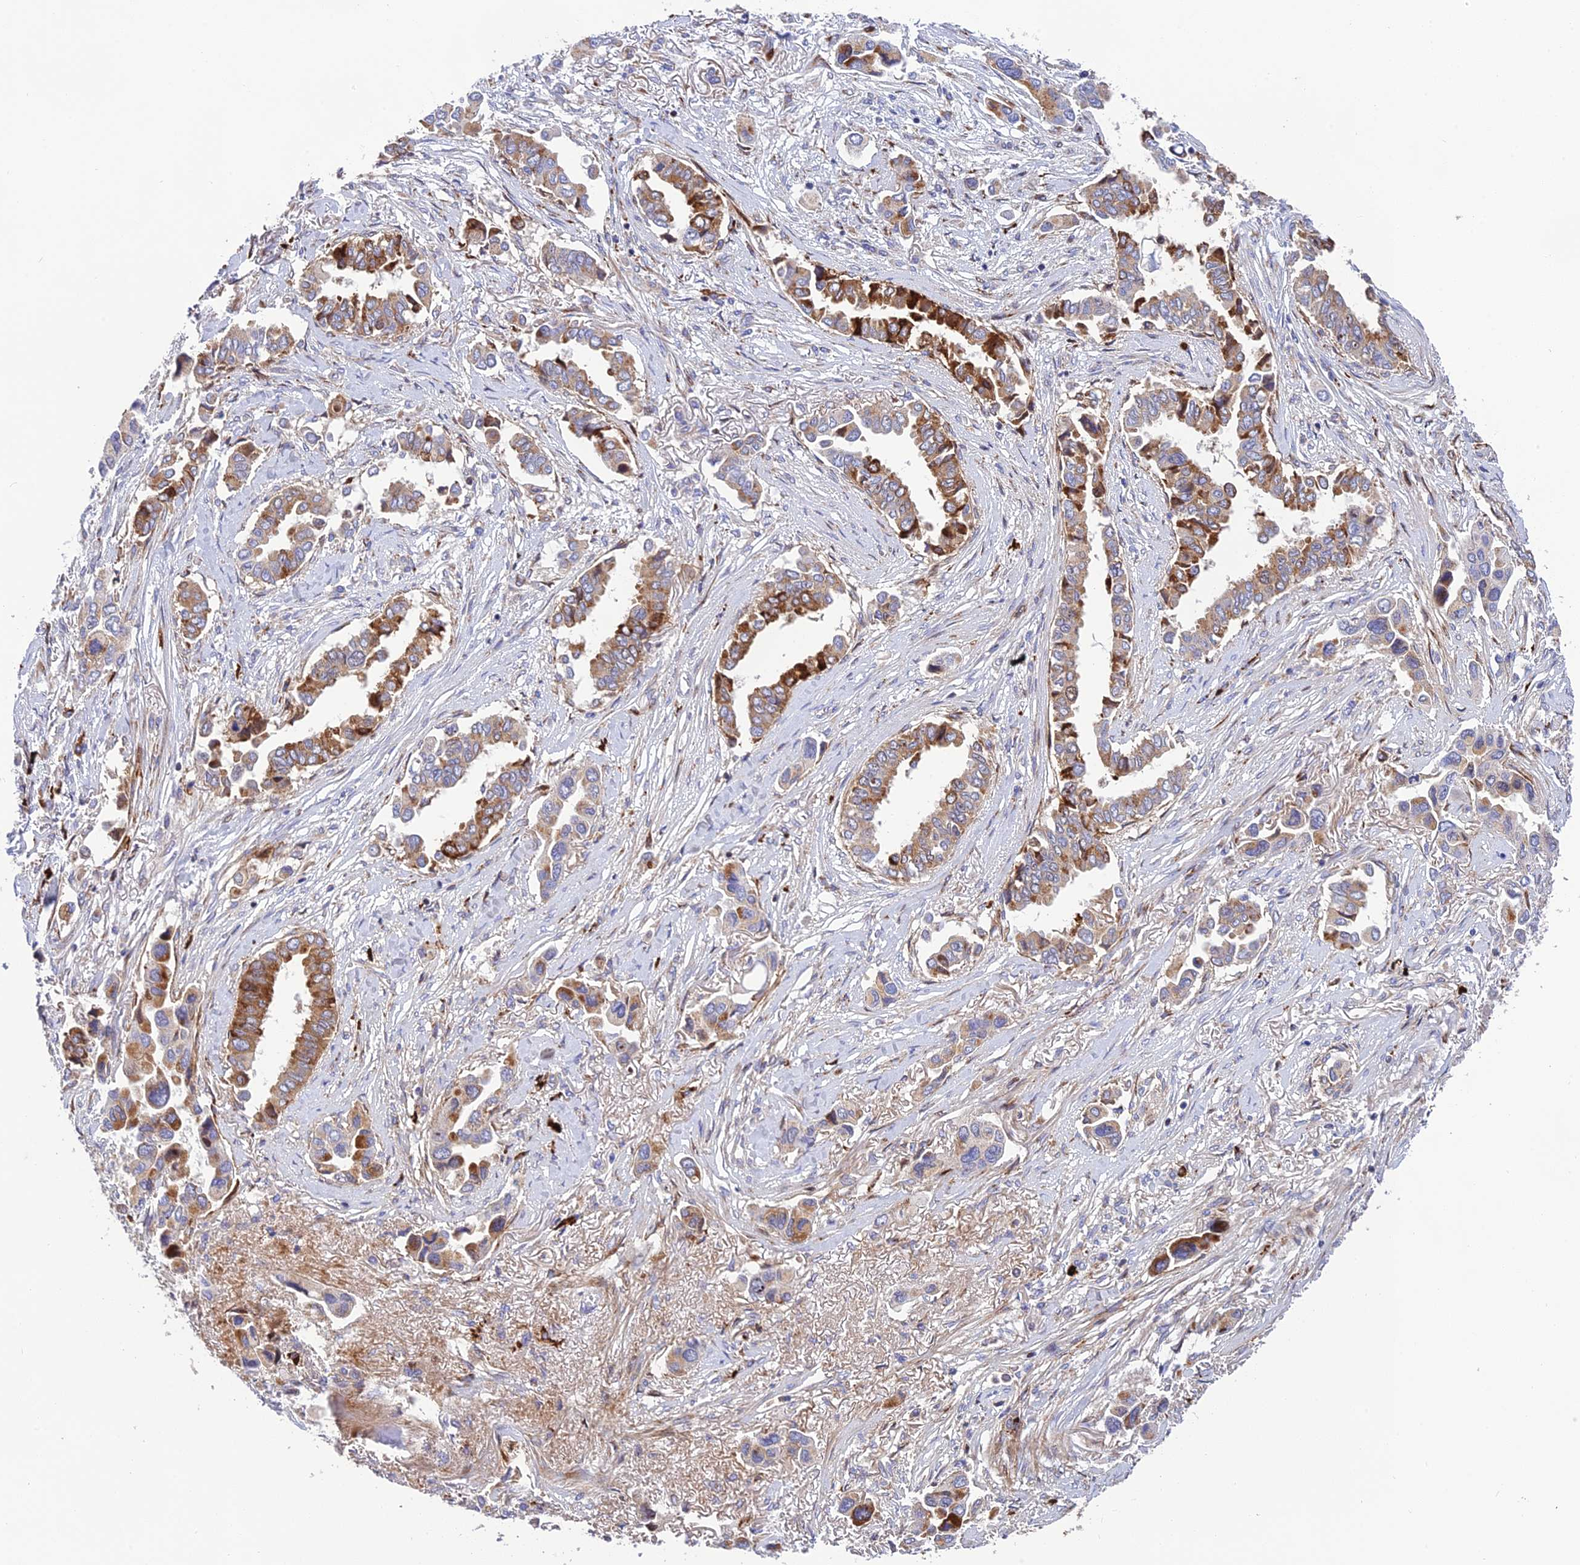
{"staining": {"intensity": "moderate", "quantity": ">75%", "location": "cytoplasmic/membranous"}, "tissue": "lung cancer", "cell_type": "Tumor cells", "image_type": "cancer", "snomed": [{"axis": "morphology", "description": "Adenocarcinoma, NOS"}, {"axis": "topography", "description": "Lung"}], "caption": "Moderate cytoplasmic/membranous protein positivity is seen in about >75% of tumor cells in lung adenocarcinoma. The staining is performed using DAB brown chromogen to label protein expression. The nuclei are counter-stained blue using hematoxylin.", "gene": "CPSF4L", "patient": {"sex": "female", "age": 76}}